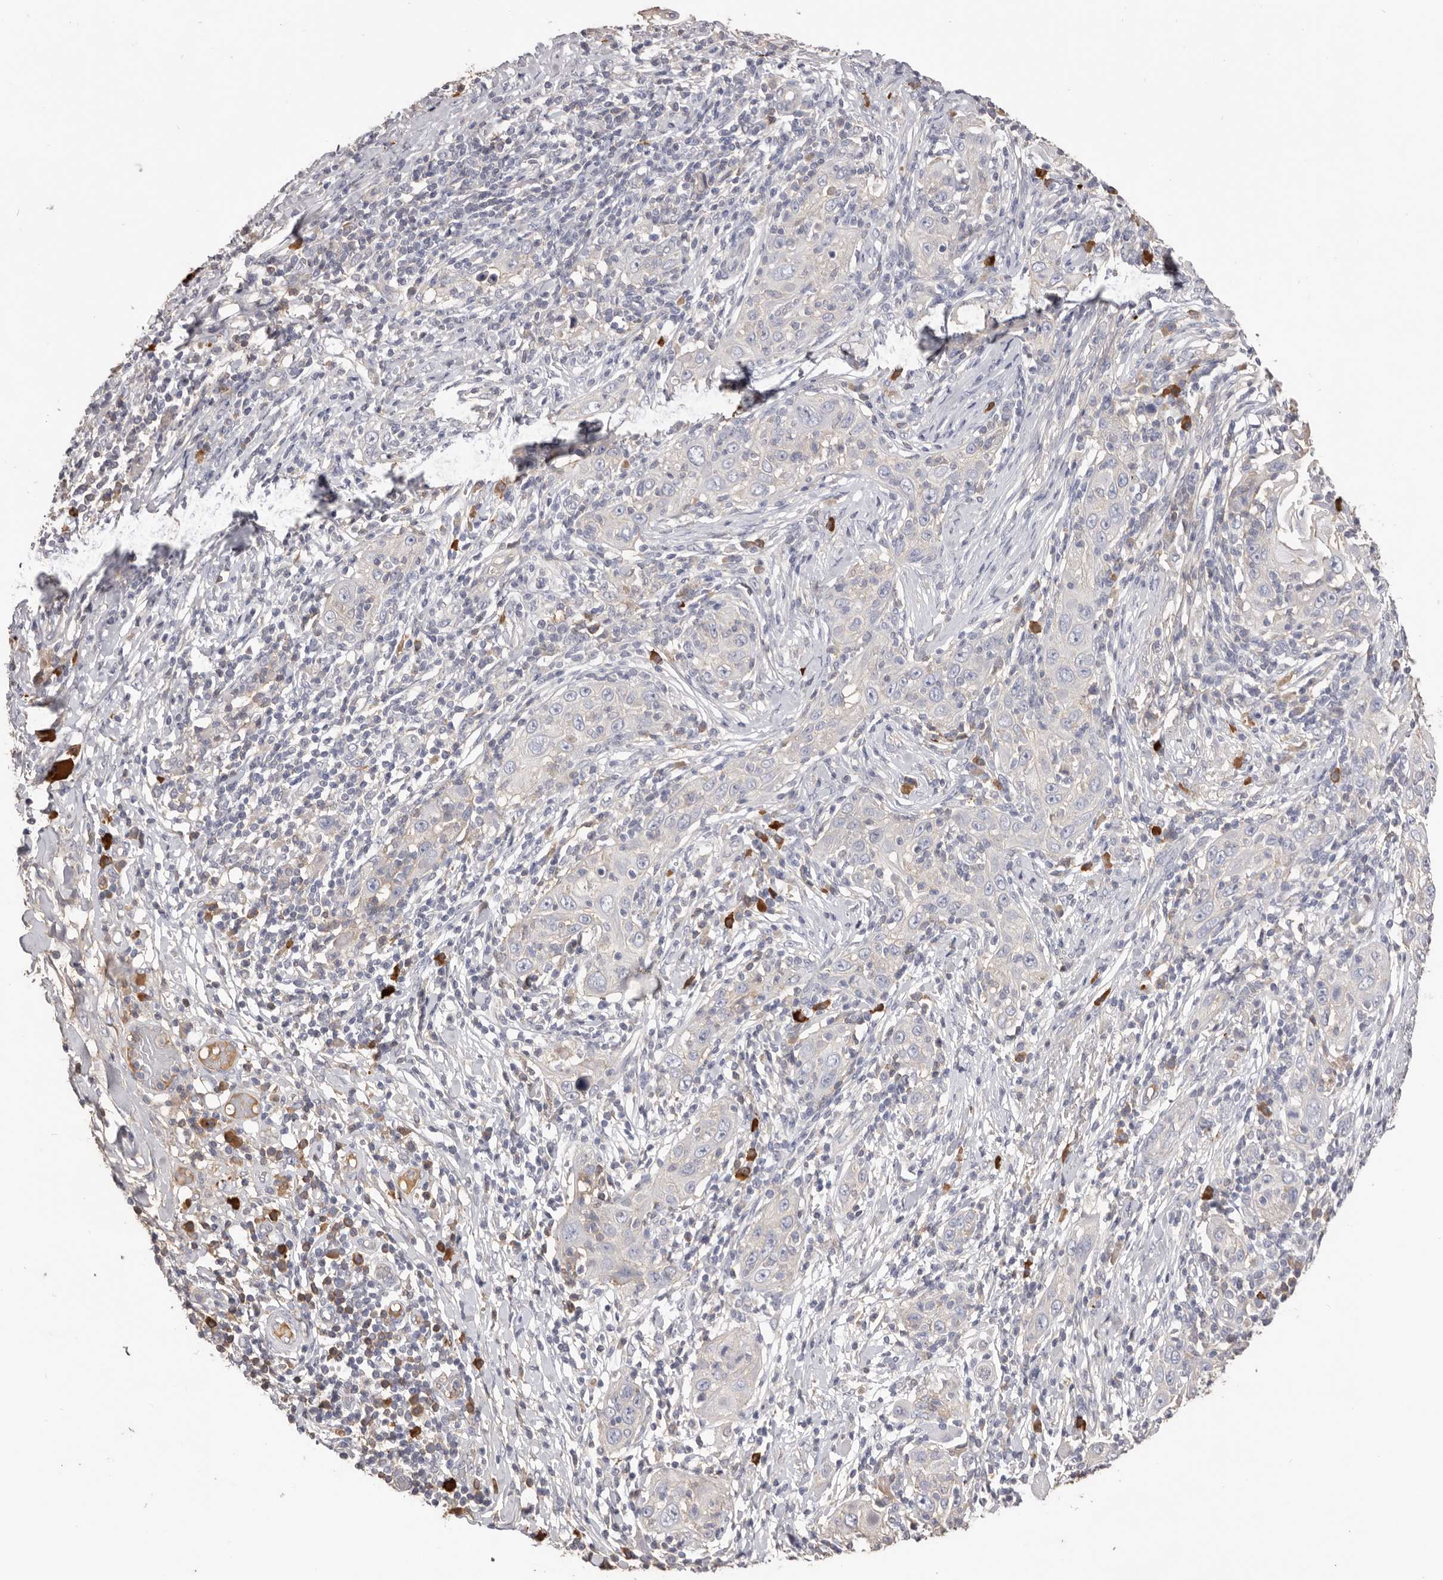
{"staining": {"intensity": "negative", "quantity": "none", "location": "none"}, "tissue": "skin cancer", "cell_type": "Tumor cells", "image_type": "cancer", "snomed": [{"axis": "morphology", "description": "Squamous cell carcinoma, NOS"}, {"axis": "topography", "description": "Skin"}], "caption": "Tumor cells show no significant protein positivity in skin cancer.", "gene": "HCAR2", "patient": {"sex": "female", "age": 88}}